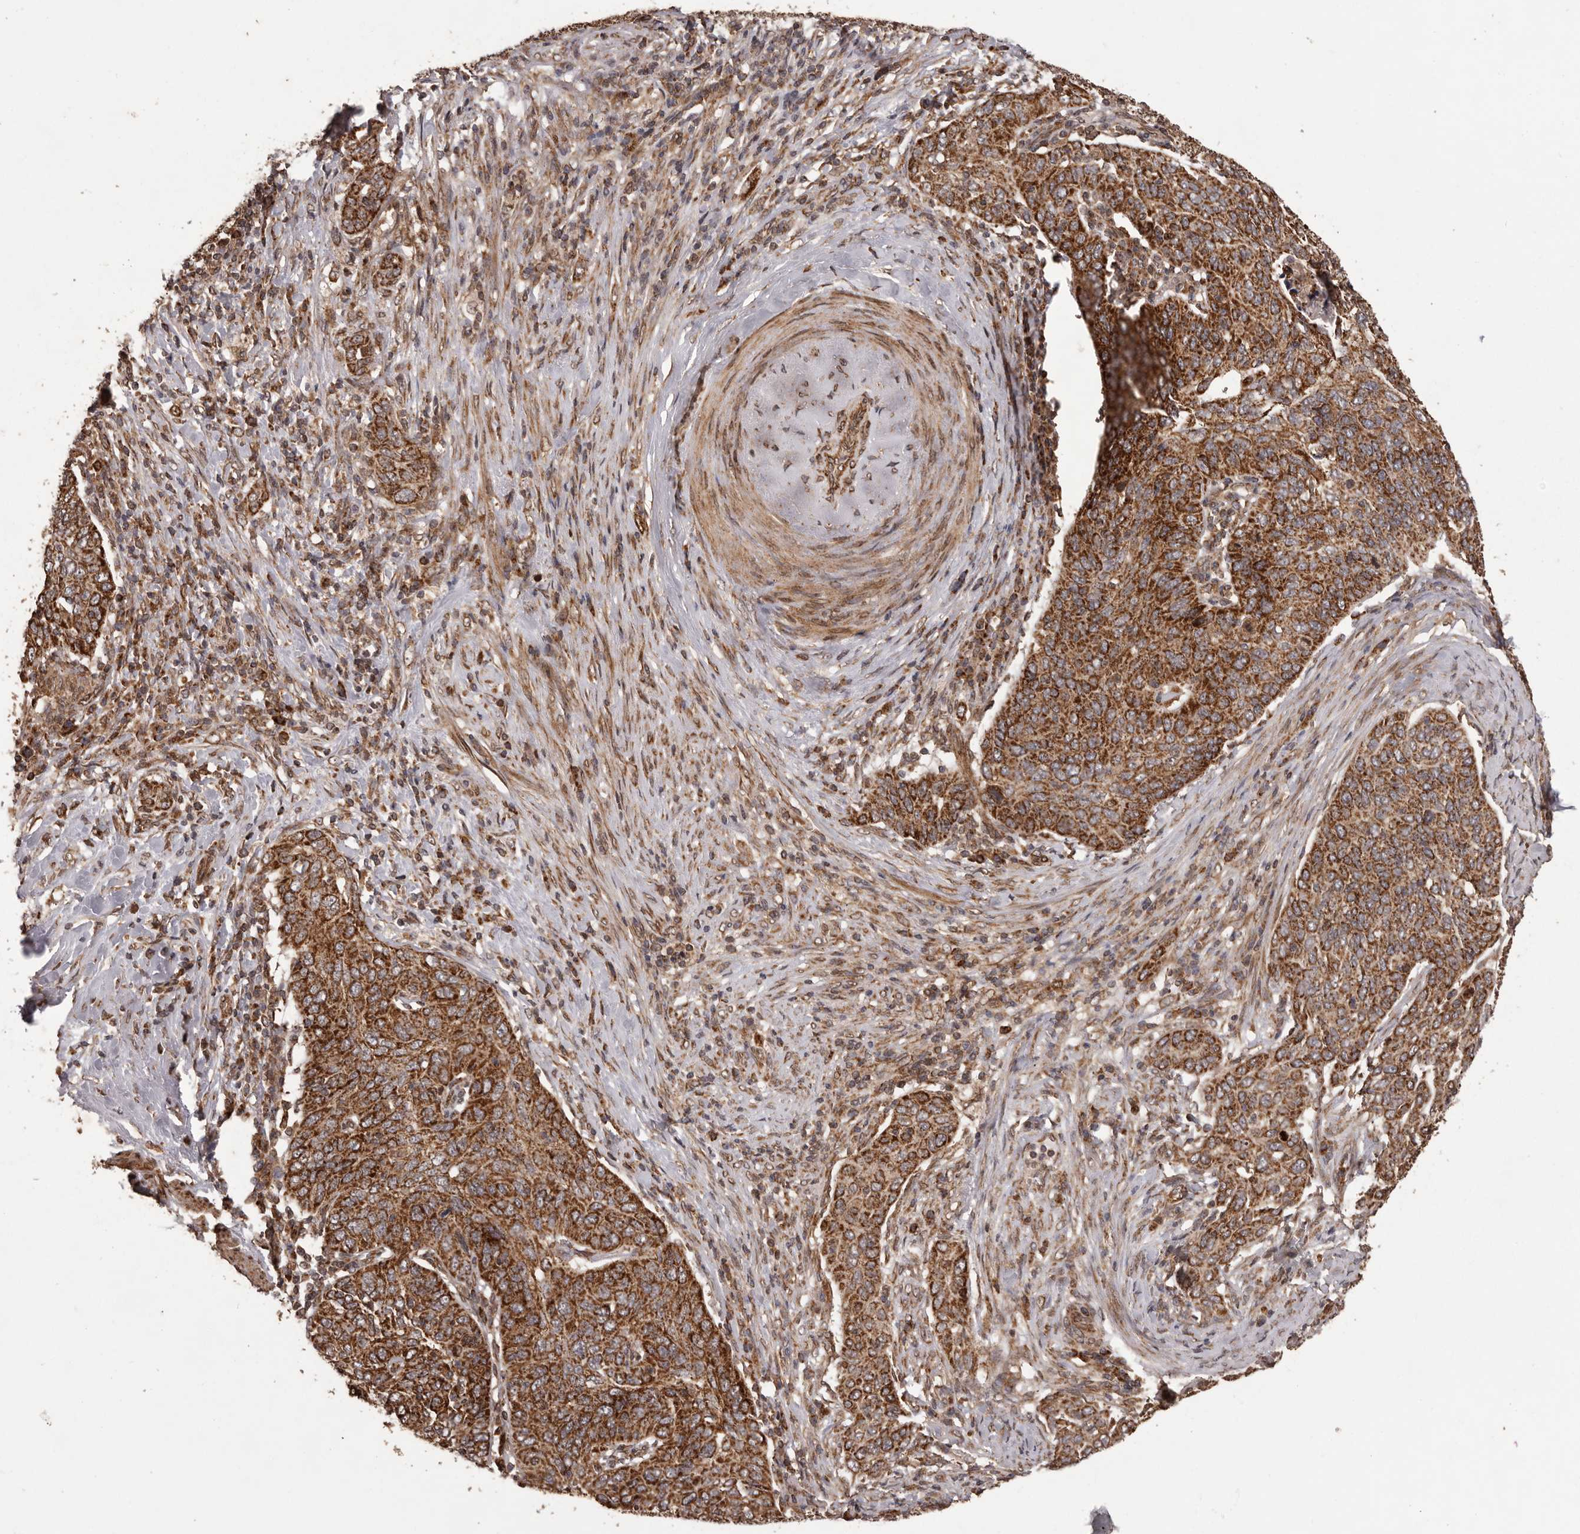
{"staining": {"intensity": "strong", "quantity": ">75%", "location": "cytoplasmic/membranous"}, "tissue": "cervical cancer", "cell_type": "Tumor cells", "image_type": "cancer", "snomed": [{"axis": "morphology", "description": "Squamous cell carcinoma, NOS"}, {"axis": "topography", "description": "Cervix"}], "caption": "Immunohistochemistry (IHC) of human cervical cancer exhibits high levels of strong cytoplasmic/membranous staining in approximately >75% of tumor cells.", "gene": "CHRM2", "patient": {"sex": "female", "age": 60}}